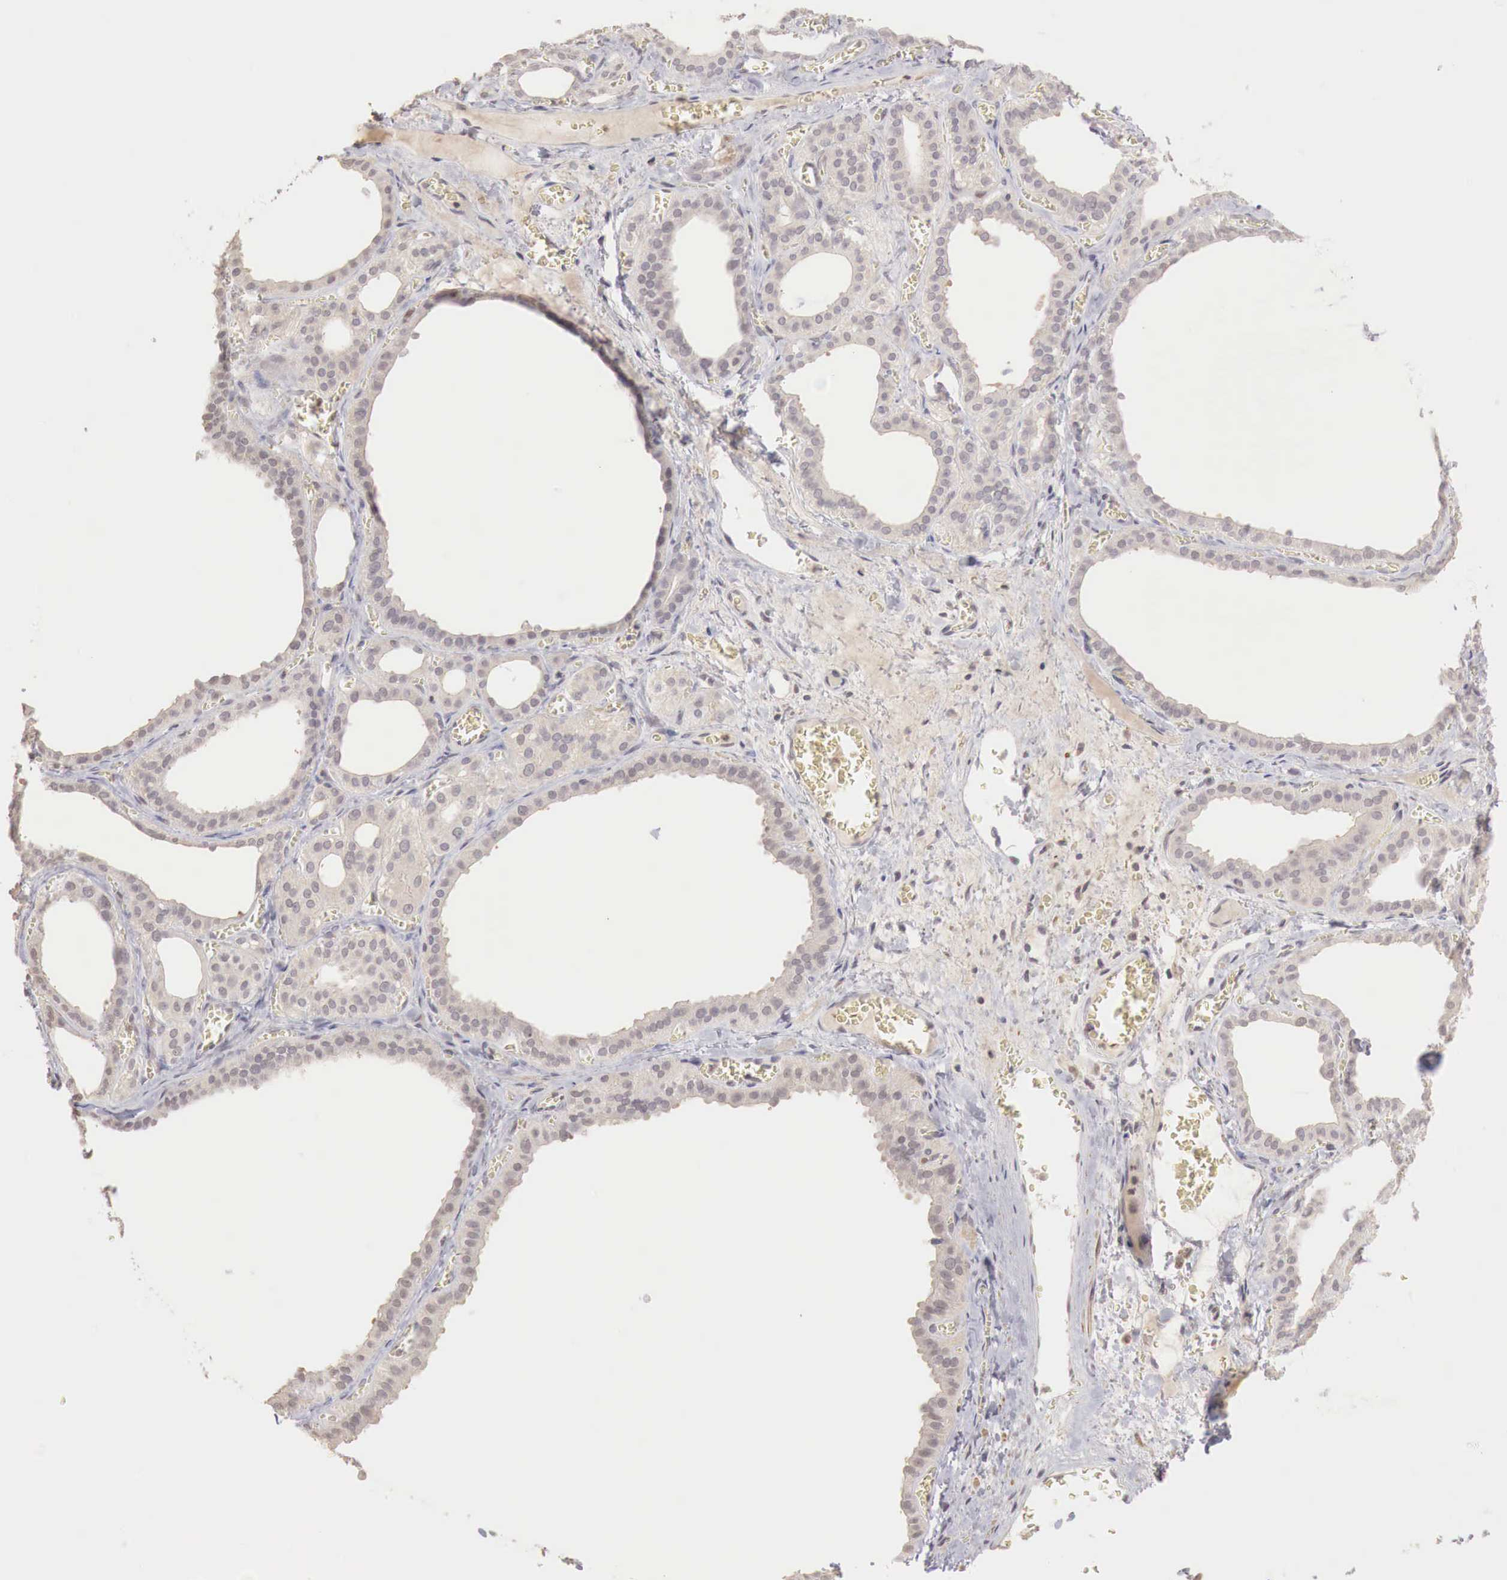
{"staining": {"intensity": "weak", "quantity": ">75%", "location": "cytoplasmic/membranous"}, "tissue": "thyroid gland", "cell_type": "Glandular cells", "image_type": "normal", "snomed": [{"axis": "morphology", "description": "Normal tissue, NOS"}, {"axis": "topography", "description": "Thyroid gland"}], "caption": "This histopathology image exhibits benign thyroid gland stained with IHC to label a protein in brown. The cytoplasmic/membranous of glandular cells show weak positivity for the protein. Nuclei are counter-stained blue.", "gene": "TBC1D9", "patient": {"sex": "female", "age": 55}}